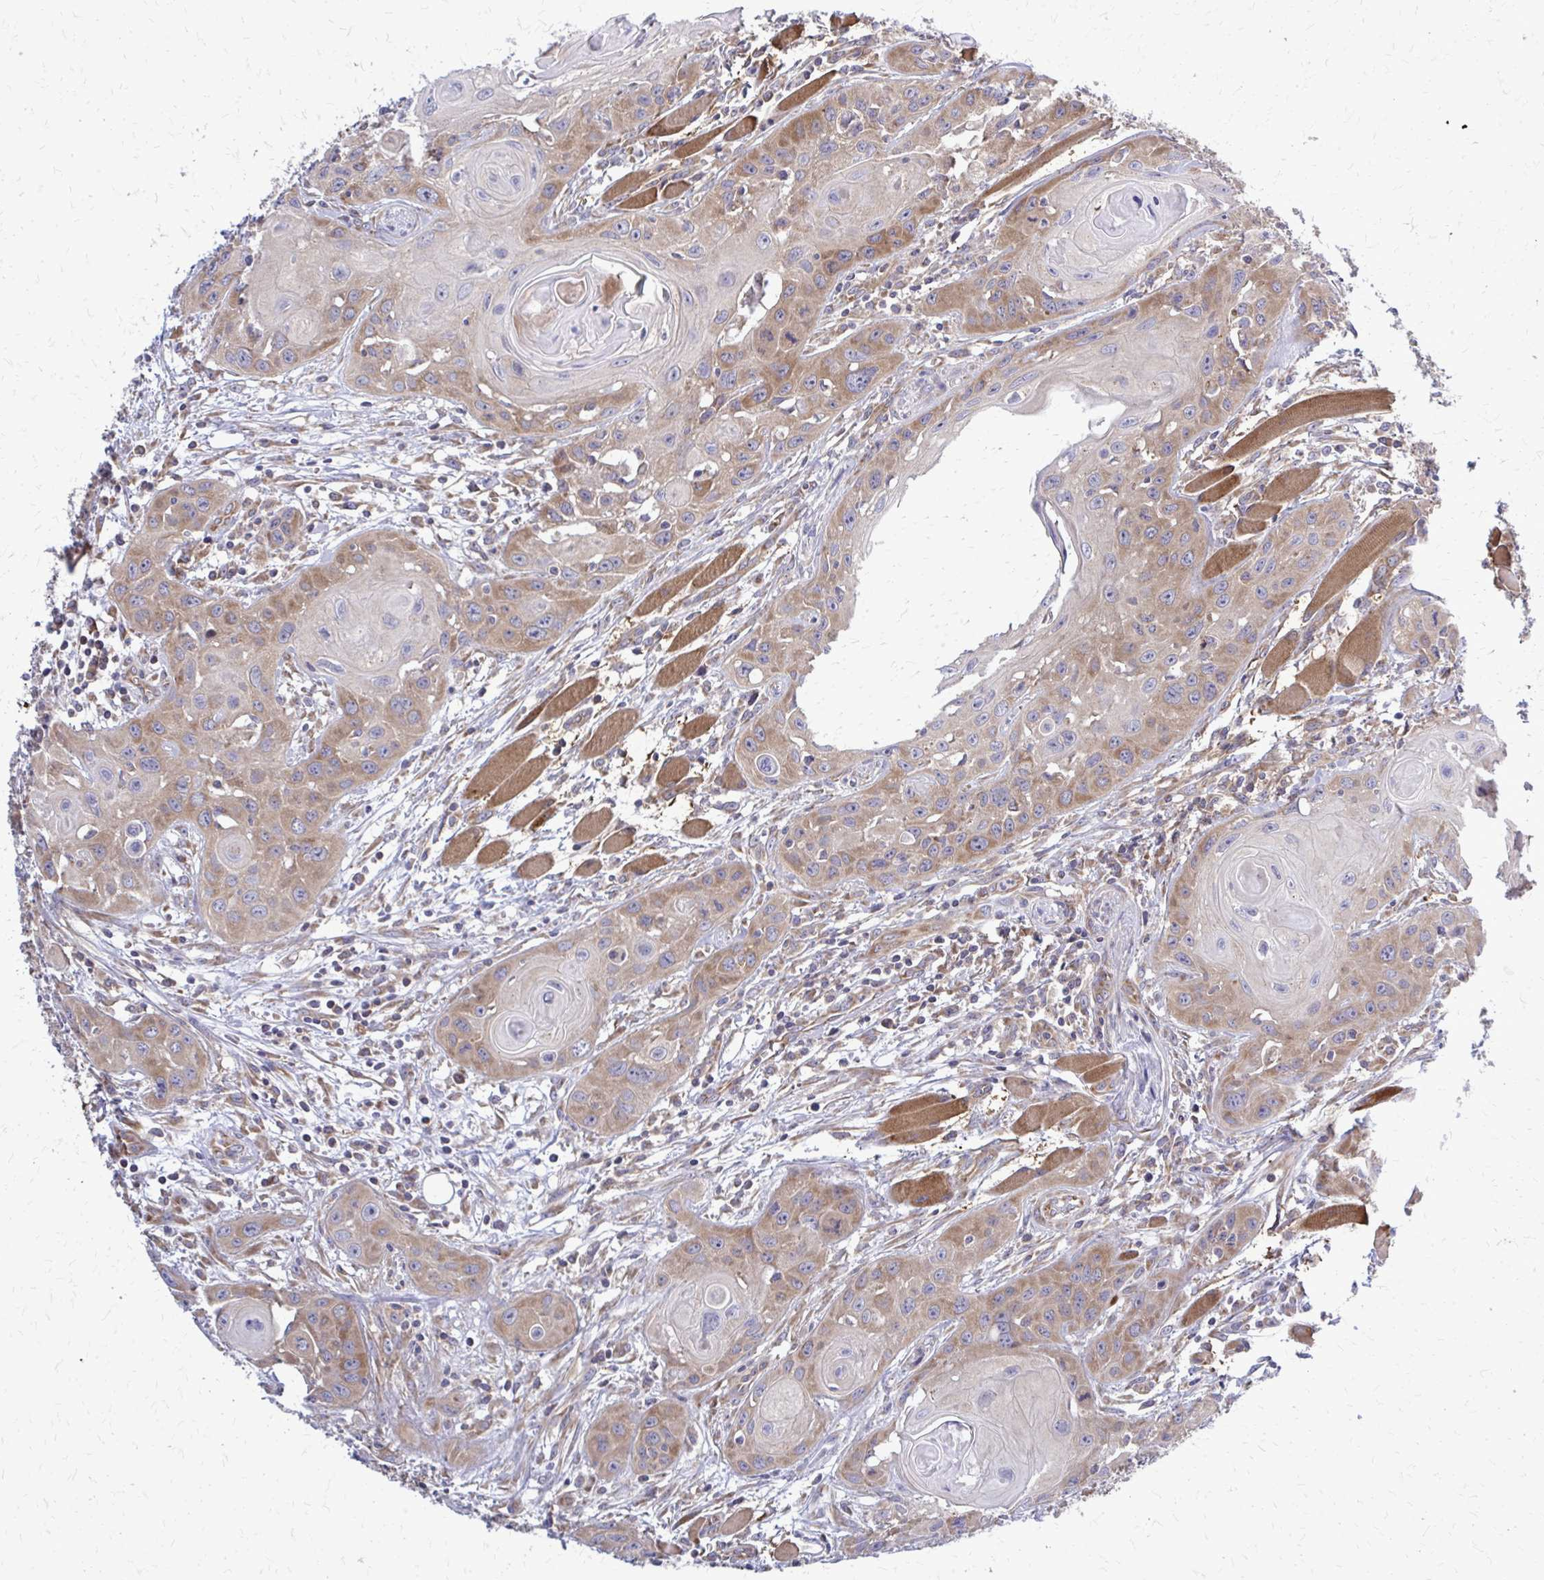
{"staining": {"intensity": "moderate", "quantity": "25%-75%", "location": "cytoplasmic/membranous"}, "tissue": "head and neck cancer", "cell_type": "Tumor cells", "image_type": "cancer", "snomed": [{"axis": "morphology", "description": "Squamous cell carcinoma, NOS"}, {"axis": "topography", "description": "Oral tissue"}, {"axis": "topography", "description": "Head-Neck"}], "caption": "Immunohistochemistry (IHC) histopathology image of human squamous cell carcinoma (head and neck) stained for a protein (brown), which shows medium levels of moderate cytoplasmic/membranous positivity in about 25%-75% of tumor cells.", "gene": "PDK4", "patient": {"sex": "male", "age": 58}}